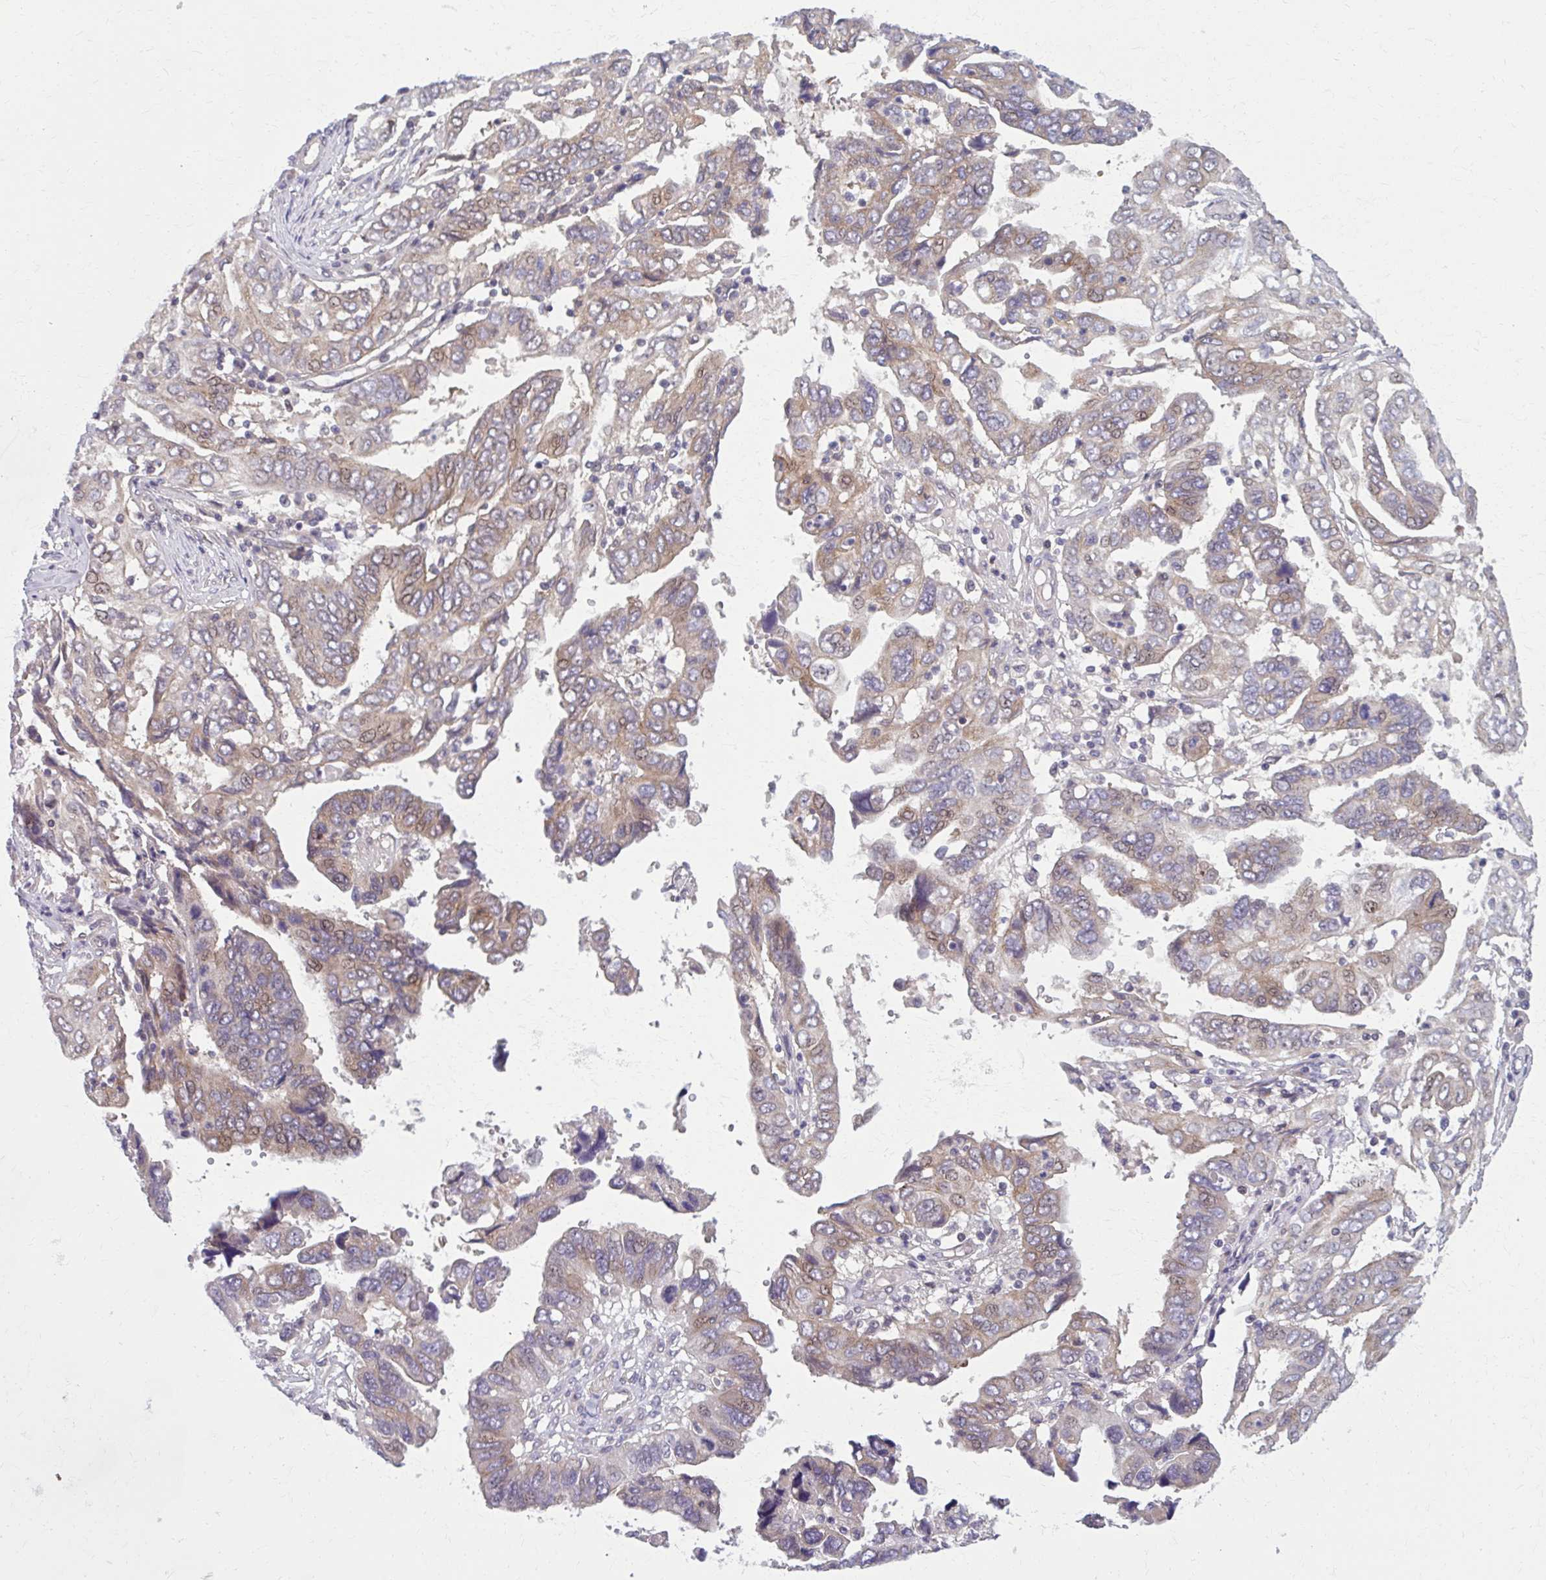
{"staining": {"intensity": "weak", "quantity": "25%-75%", "location": "cytoplasmic/membranous,nuclear"}, "tissue": "ovarian cancer", "cell_type": "Tumor cells", "image_type": "cancer", "snomed": [{"axis": "morphology", "description": "Cystadenocarcinoma, serous, NOS"}, {"axis": "topography", "description": "Ovary"}], "caption": "Approximately 25%-75% of tumor cells in human ovarian serous cystadenocarcinoma display weak cytoplasmic/membranous and nuclear protein positivity as visualized by brown immunohistochemical staining.", "gene": "CHST3", "patient": {"sex": "female", "age": 79}}